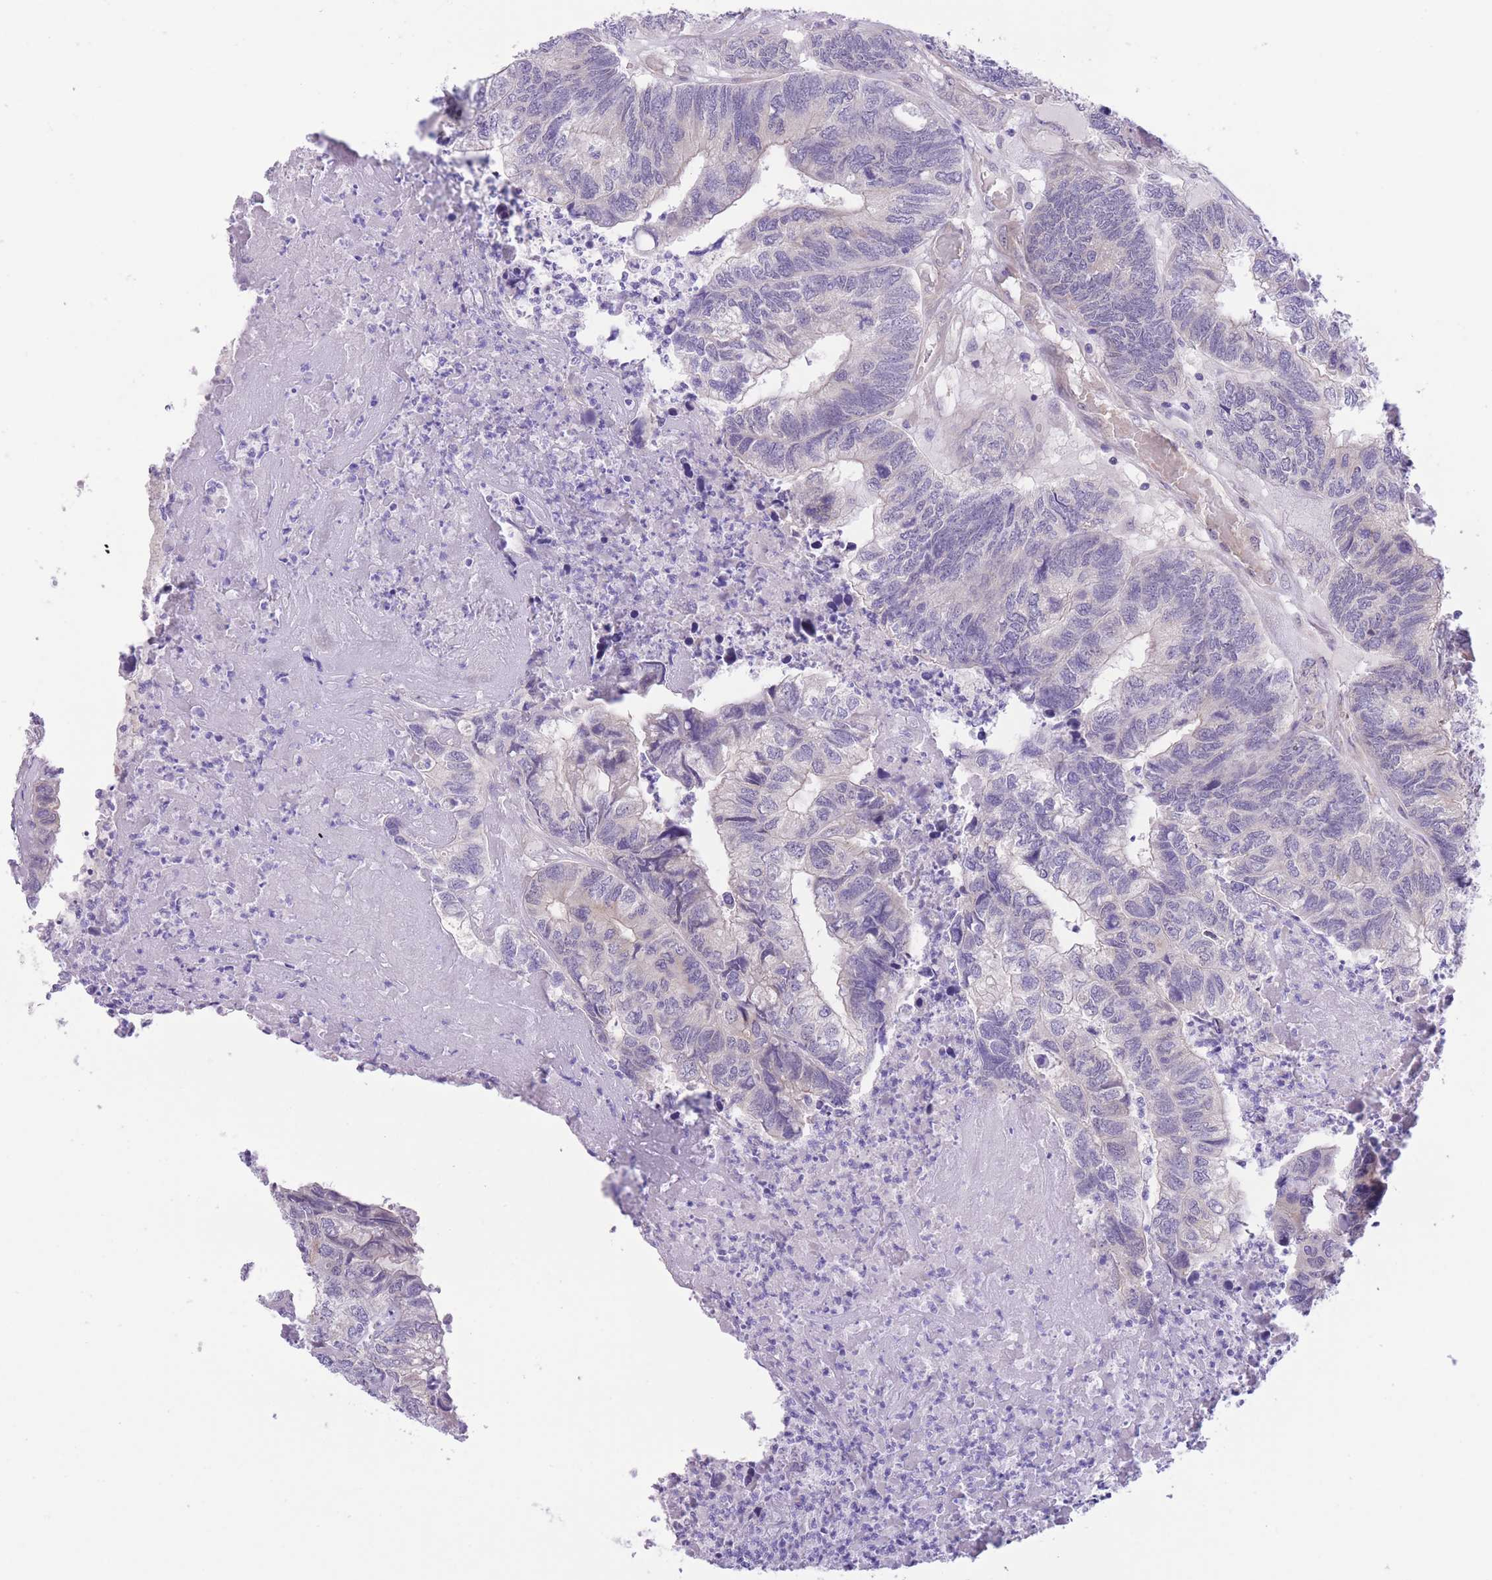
{"staining": {"intensity": "weak", "quantity": "<25%", "location": "cytoplasmic/membranous"}, "tissue": "colorectal cancer", "cell_type": "Tumor cells", "image_type": "cancer", "snomed": [{"axis": "morphology", "description": "Adenocarcinoma, NOS"}, {"axis": "topography", "description": "Colon"}], "caption": "Human adenocarcinoma (colorectal) stained for a protein using immunohistochemistry demonstrates no staining in tumor cells.", "gene": "WWOX", "patient": {"sex": "female", "age": 67}}